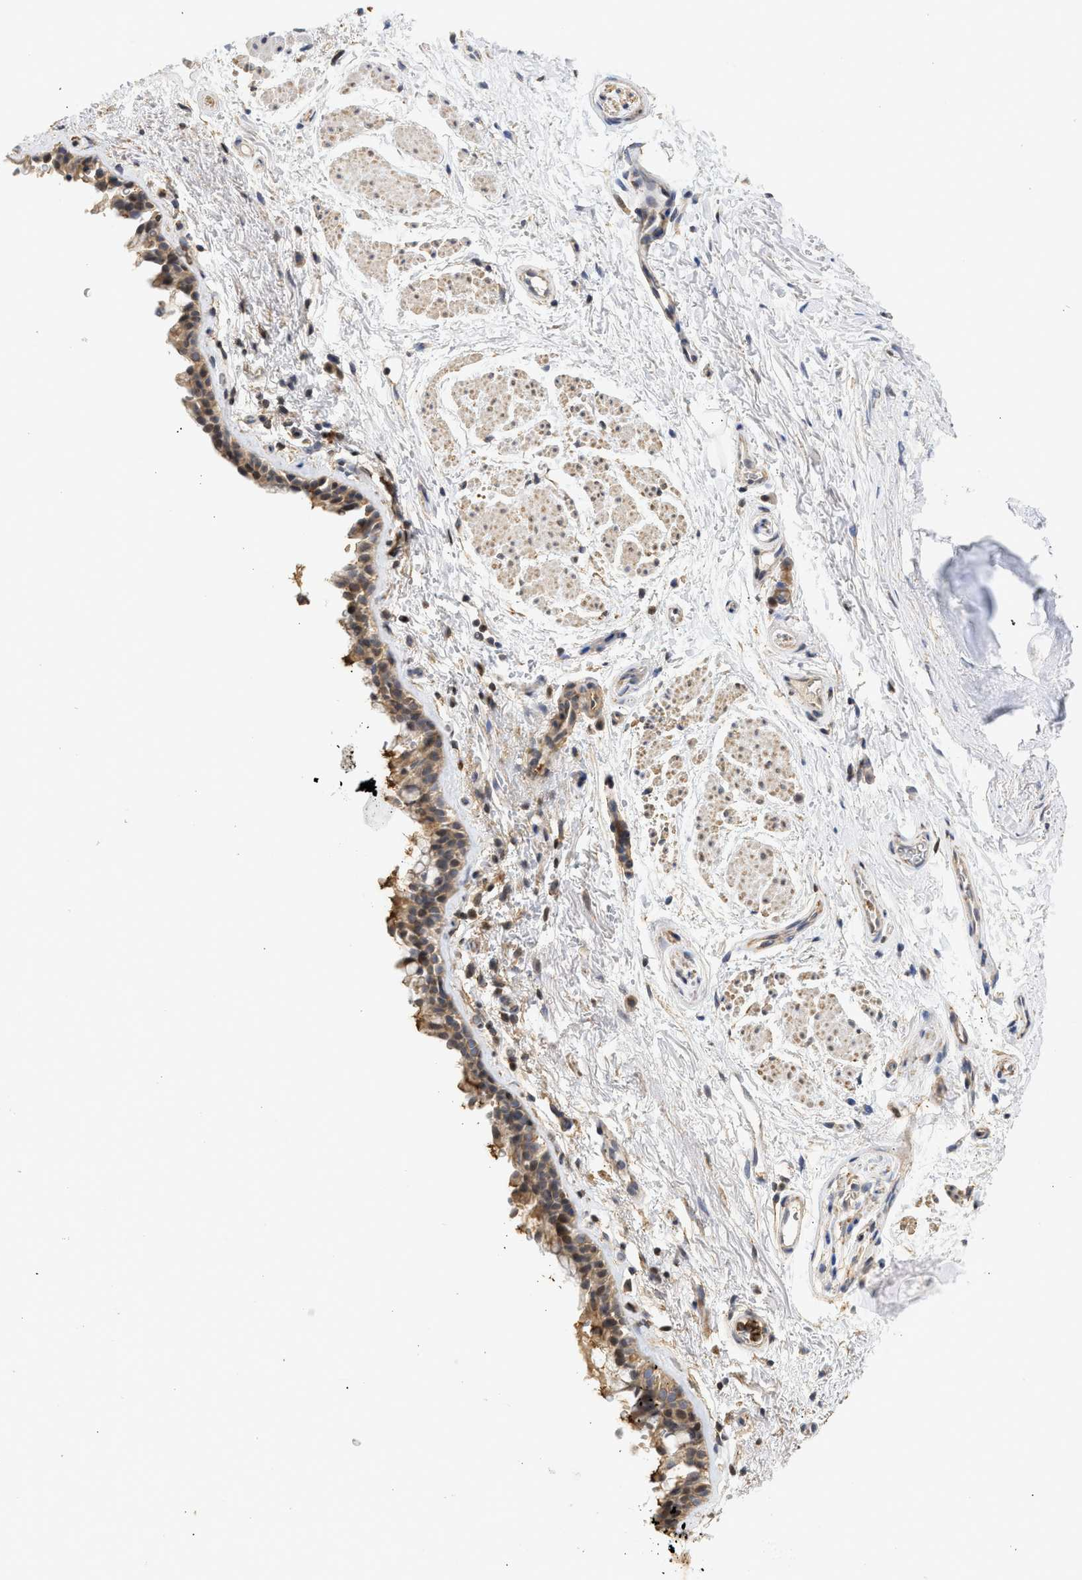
{"staining": {"intensity": "strong", "quantity": ">75%", "location": "cytoplasmic/membranous"}, "tissue": "bronchus", "cell_type": "Respiratory epithelial cells", "image_type": "normal", "snomed": [{"axis": "morphology", "description": "Normal tissue, NOS"}, {"axis": "topography", "description": "Cartilage tissue"}, {"axis": "topography", "description": "Bronchus"}], "caption": "Protein staining shows strong cytoplasmic/membranous expression in about >75% of respiratory epithelial cells in benign bronchus.", "gene": "ENSG00000142539", "patient": {"sex": "female", "age": 53}}